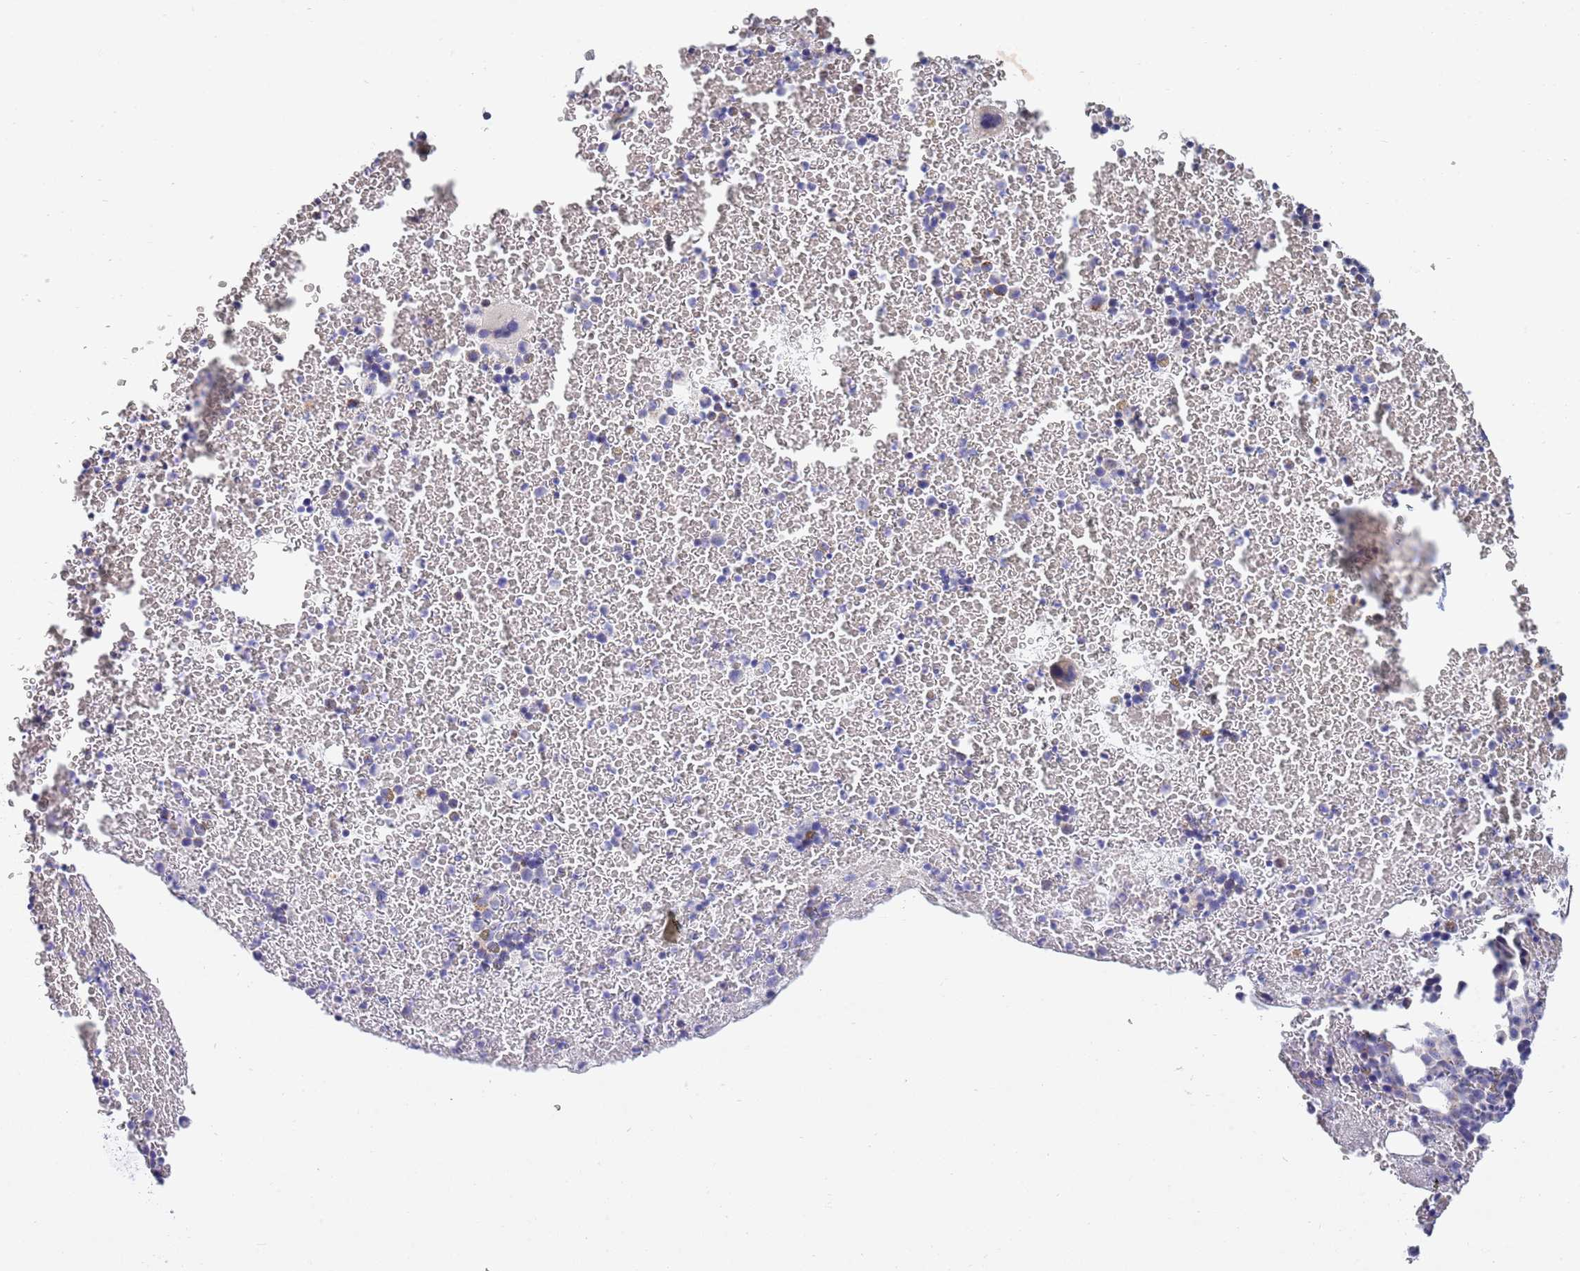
{"staining": {"intensity": "negative", "quantity": "none", "location": "none"}, "tissue": "bone marrow", "cell_type": "Hematopoietic cells", "image_type": "normal", "snomed": [{"axis": "morphology", "description": "Normal tissue, NOS"}, {"axis": "topography", "description": "Bone marrow"}], "caption": "Hematopoietic cells are negative for brown protein staining in normal bone marrow.", "gene": "EMC8", "patient": {"sex": "male", "age": 11}}